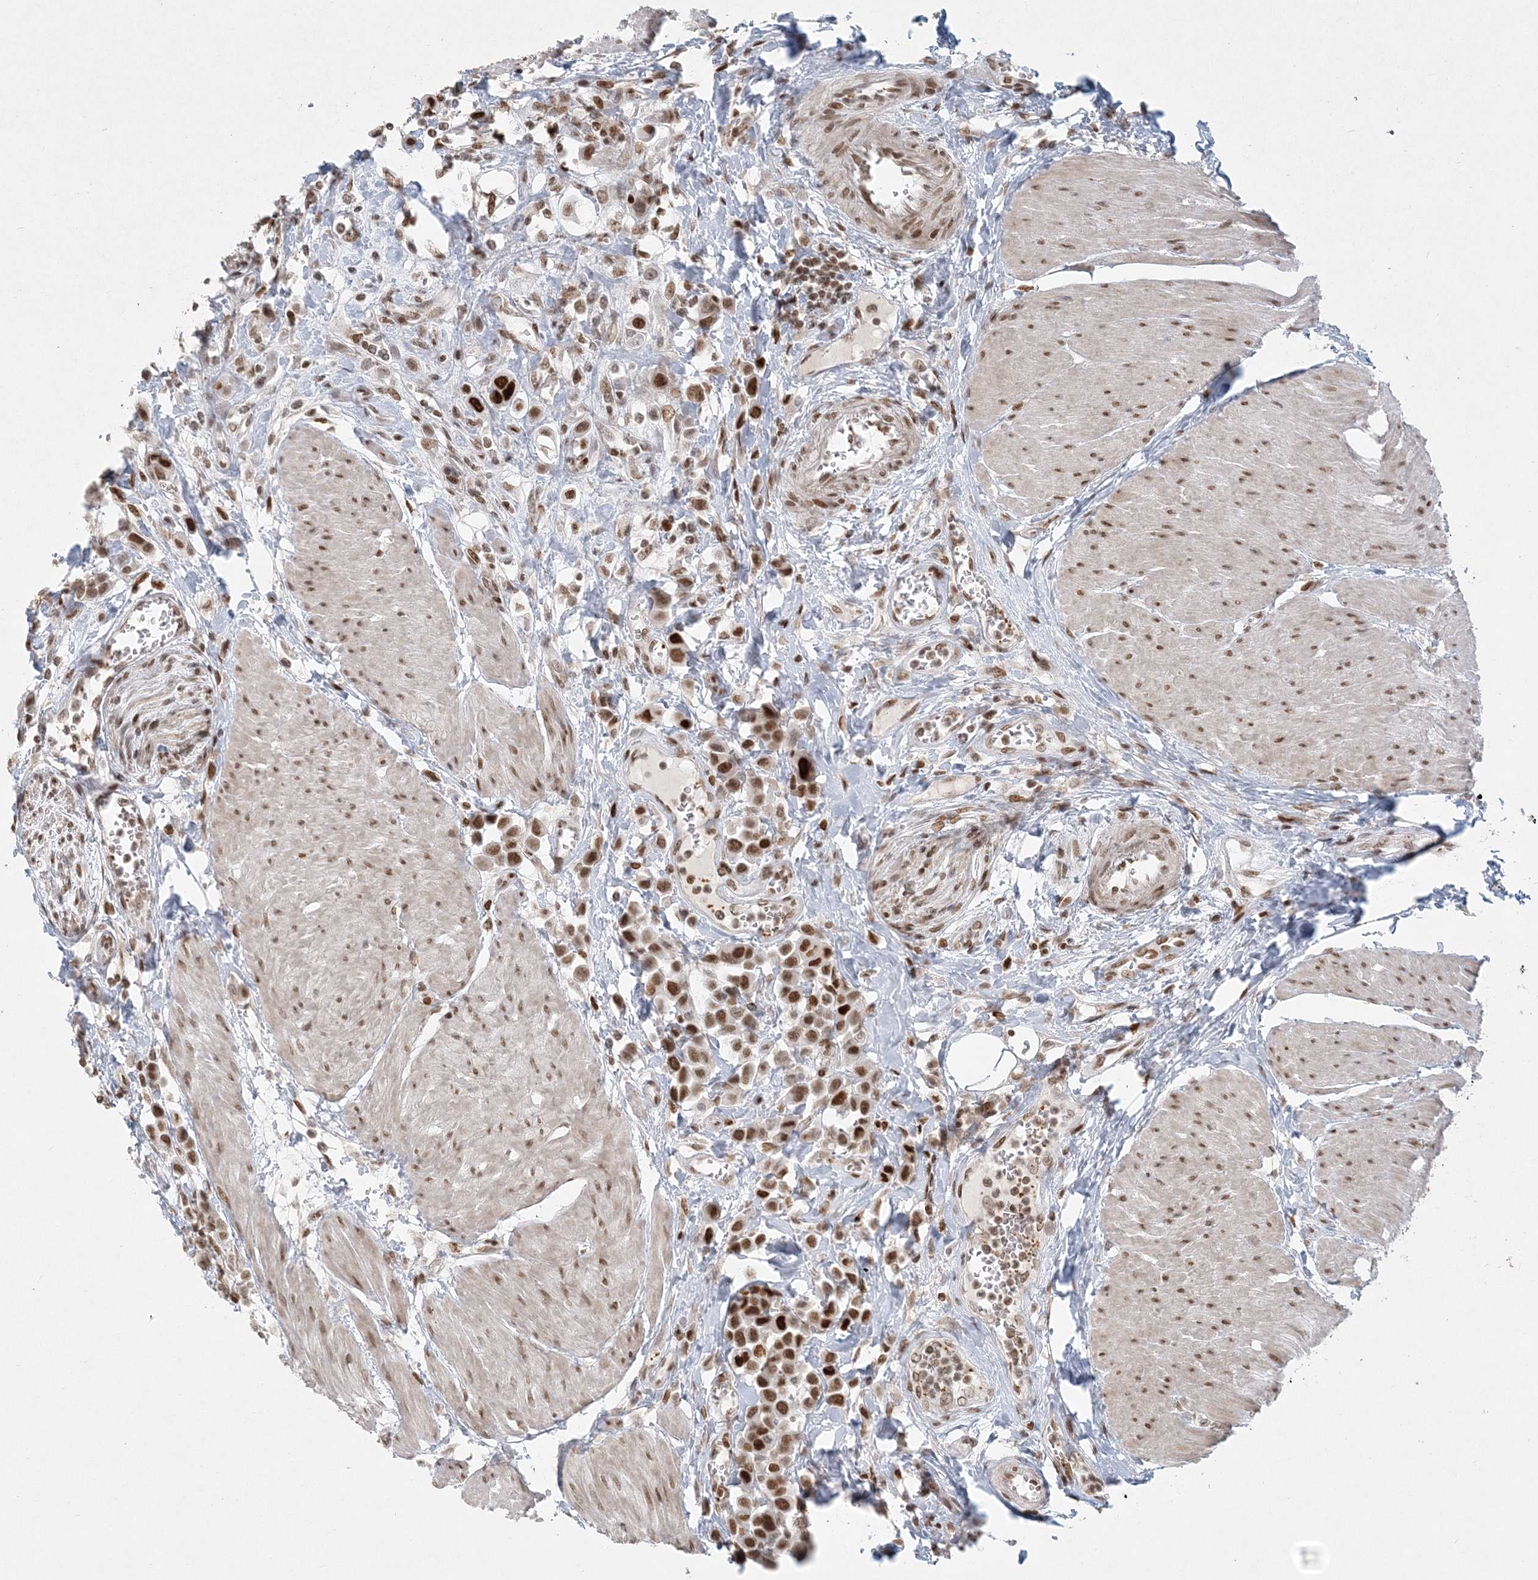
{"staining": {"intensity": "strong", "quantity": ">75%", "location": "nuclear"}, "tissue": "urothelial cancer", "cell_type": "Tumor cells", "image_type": "cancer", "snomed": [{"axis": "morphology", "description": "Urothelial carcinoma, High grade"}, {"axis": "topography", "description": "Urinary bladder"}], "caption": "Urothelial carcinoma (high-grade) was stained to show a protein in brown. There is high levels of strong nuclear expression in about >75% of tumor cells.", "gene": "BAZ1B", "patient": {"sex": "male", "age": 50}}